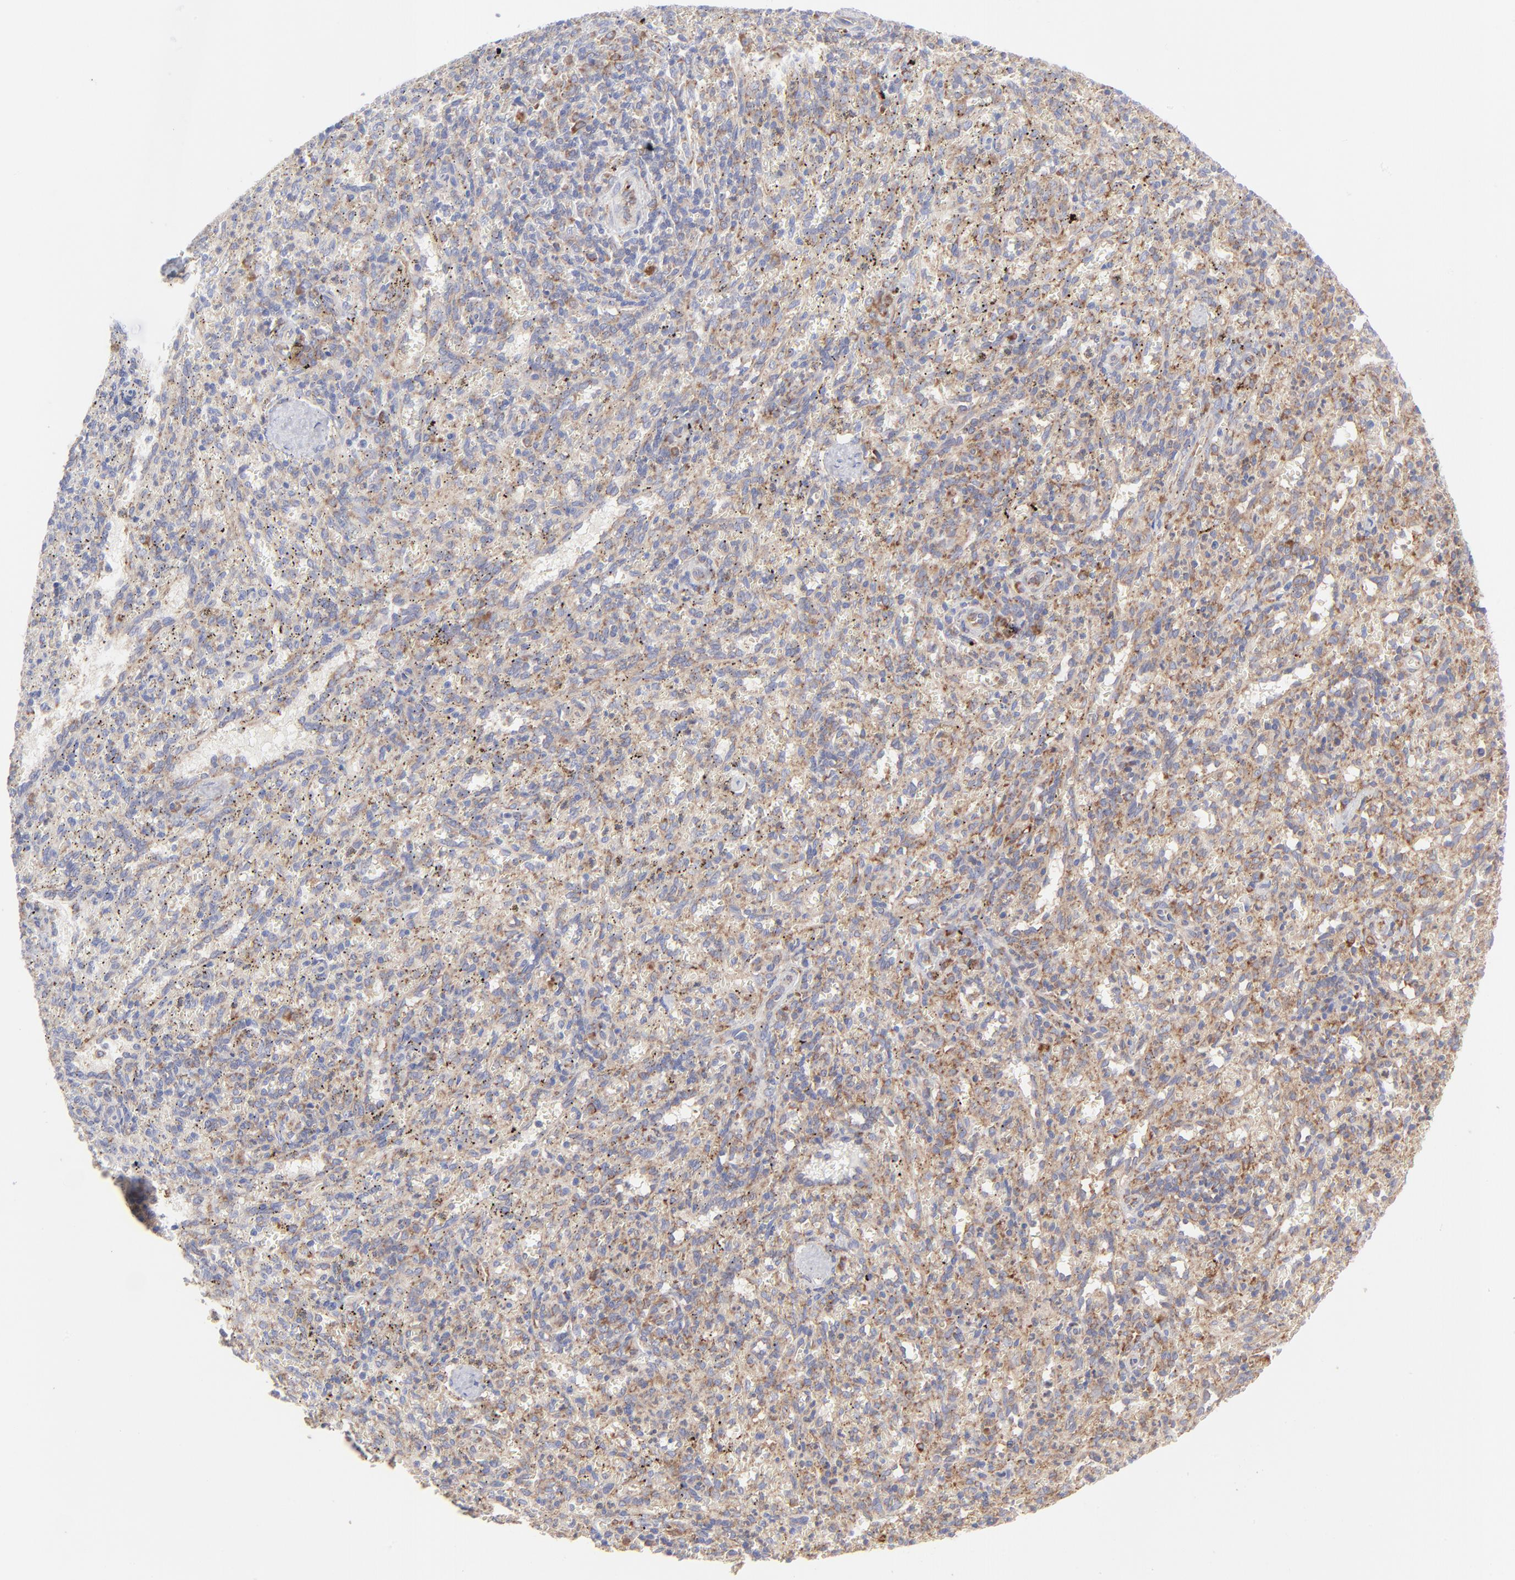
{"staining": {"intensity": "weak", "quantity": "25%-75%", "location": "cytoplasmic/membranous"}, "tissue": "spleen", "cell_type": "Cells in red pulp", "image_type": "normal", "snomed": [{"axis": "morphology", "description": "Normal tissue, NOS"}, {"axis": "topography", "description": "Spleen"}], "caption": "Immunohistochemical staining of normal human spleen reveals low levels of weak cytoplasmic/membranous positivity in about 25%-75% of cells in red pulp.", "gene": "EIF2AK2", "patient": {"sex": "female", "age": 10}}